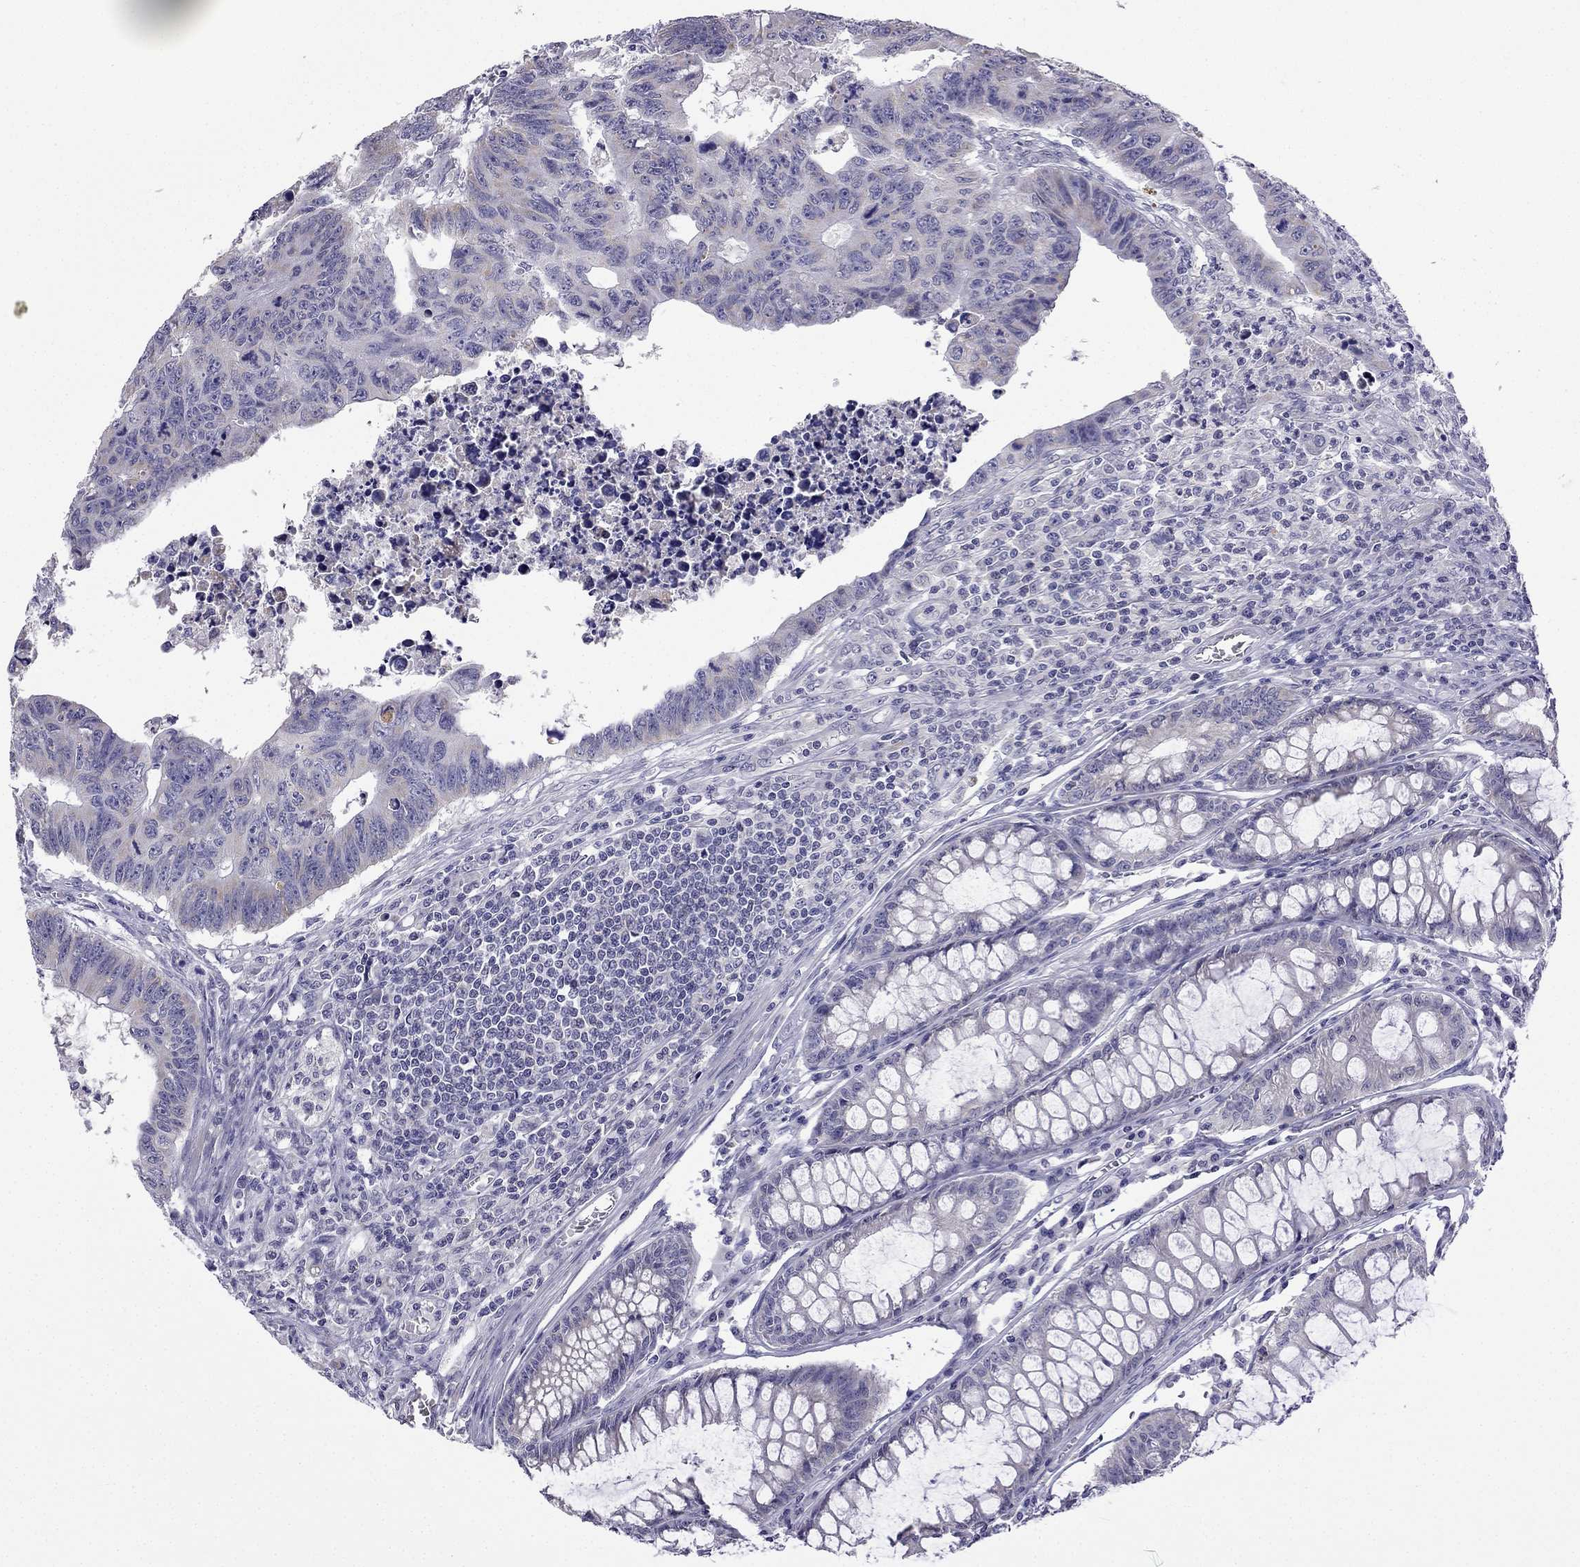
{"staining": {"intensity": "negative", "quantity": "none", "location": "none"}, "tissue": "colorectal cancer", "cell_type": "Tumor cells", "image_type": "cancer", "snomed": [{"axis": "morphology", "description": "Adenocarcinoma, NOS"}, {"axis": "topography", "description": "Rectum"}], "caption": "Colorectal cancer was stained to show a protein in brown. There is no significant positivity in tumor cells. (Stains: DAB (3,3'-diaminobenzidine) immunohistochemistry with hematoxylin counter stain, Microscopy: brightfield microscopy at high magnification).", "gene": "C5orf49", "patient": {"sex": "female", "age": 85}}